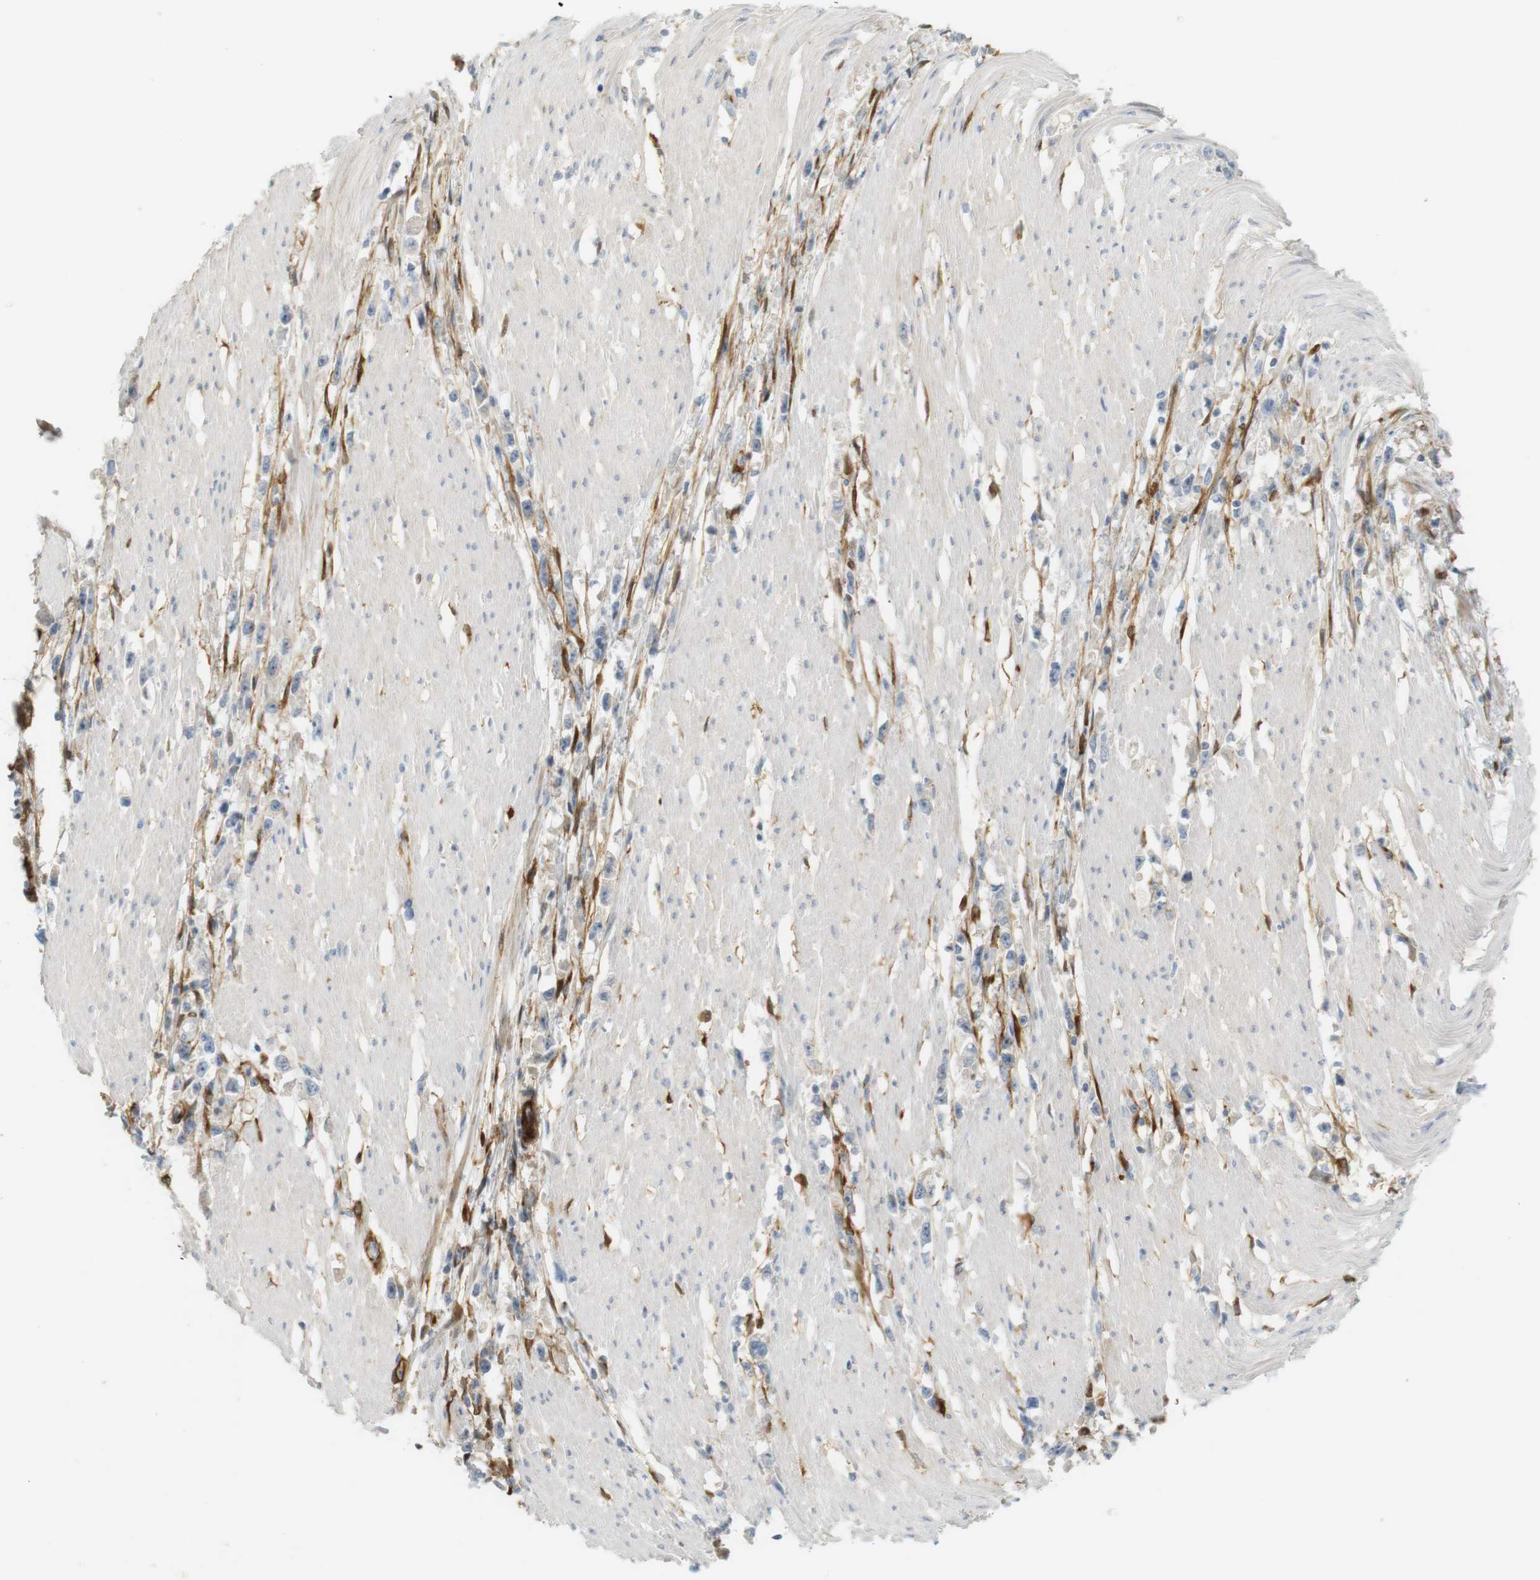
{"staining": {"intensity": "negative", "quantity": "none", "location": "none"}, "tissue": "stomach cancer", "cell_type": "Tumor cells", "image_type": "cancer", "snomed": [{"axis": "morphology", "description": "Adenocarcinoma, NOS"}, {"axis": "topography", "description": "Stomach"}], "caption": "High power microscopy histopathology image of an immunohistochemistry histopathology image of stomach cancer, revealing no significant staining in tumor cells.", "gene": "PDE3A", "patient": {"sex": "female", "age": 59}}